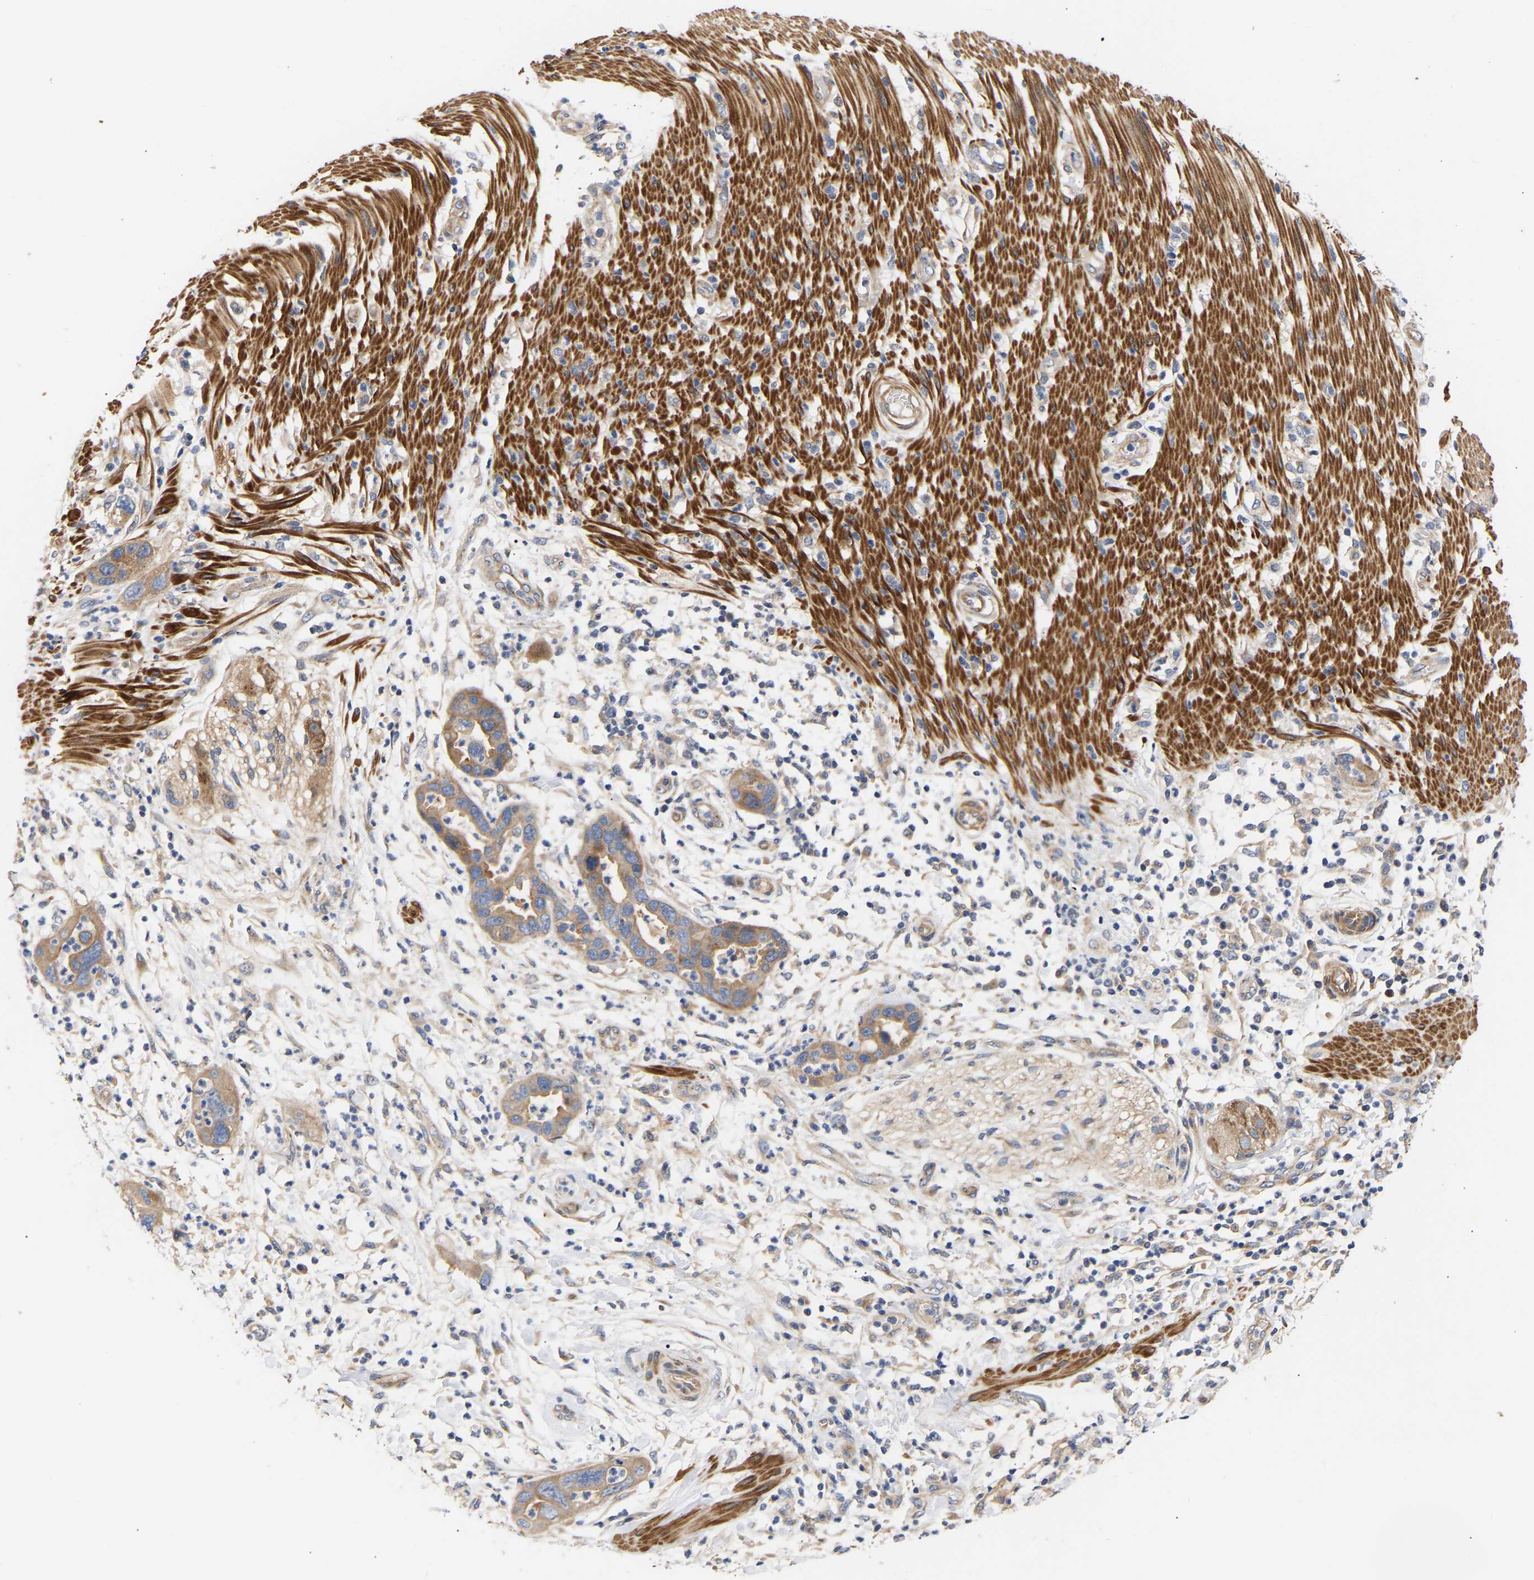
{"staining": {"intensity": "moderate", "quantity": ">75%", "location": "cytoplasmic/membranous"}, "tissue": "pancreatic cancer", "cell_type": "Tumor cells", "image_type": "cancer", "snomed": [{"axis": "morphology", "description": "Adenocarcinoma, NOS"}, {"axis": "topography", "description": "Pancreas"}], "caption": "High-magnification brightfield microscopy of adenocarcinoma (pancreatic) stained with DAB (3,3'-diaminobenzidine) (brown) and counterstained with hematoxylin (blue). tumor cells exhibit moderate cytoplasmic/membranous expression is present in about>75% of cells.", "gene": "KASH5", "patient": {"sex": "female", "age": 71}}